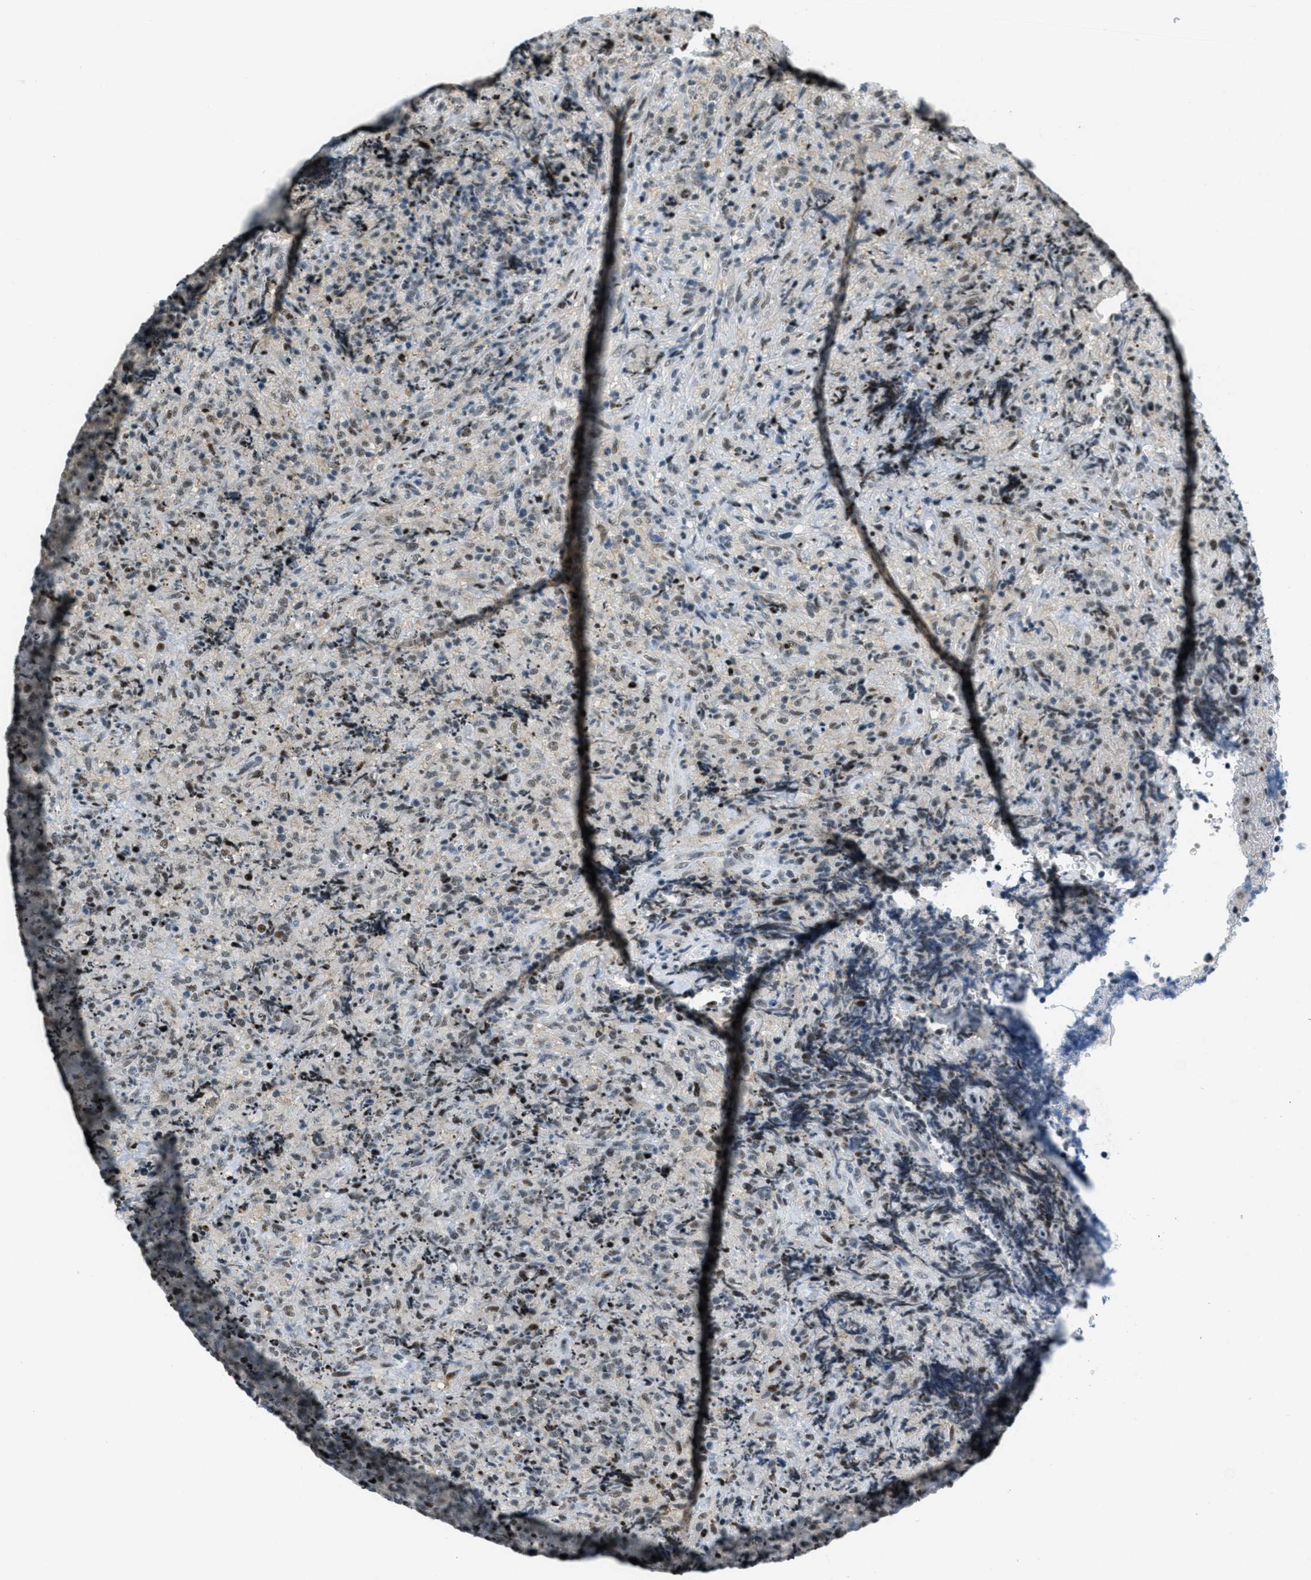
{"staining": {"intensity": "weak", "quantity": "<25%", "location": "nuclear"}, "tissue": "lymphoma", "cell_type": "Tumor cells", "image_type": "cancer", "snomed": [{"axis": "morphology", "description": "Malignant lymphoma, non-Hodgkin's type, High grade"}, {"axis": "topography", "description": "Tonsil"}], "caption": "This is an immunohistochemistry (IHC) micrograph of human lymphoma. There is no positivity in tumor cells.", "gene": "ZDHHC23", "patient": {"sex": "female", "age": 36}}